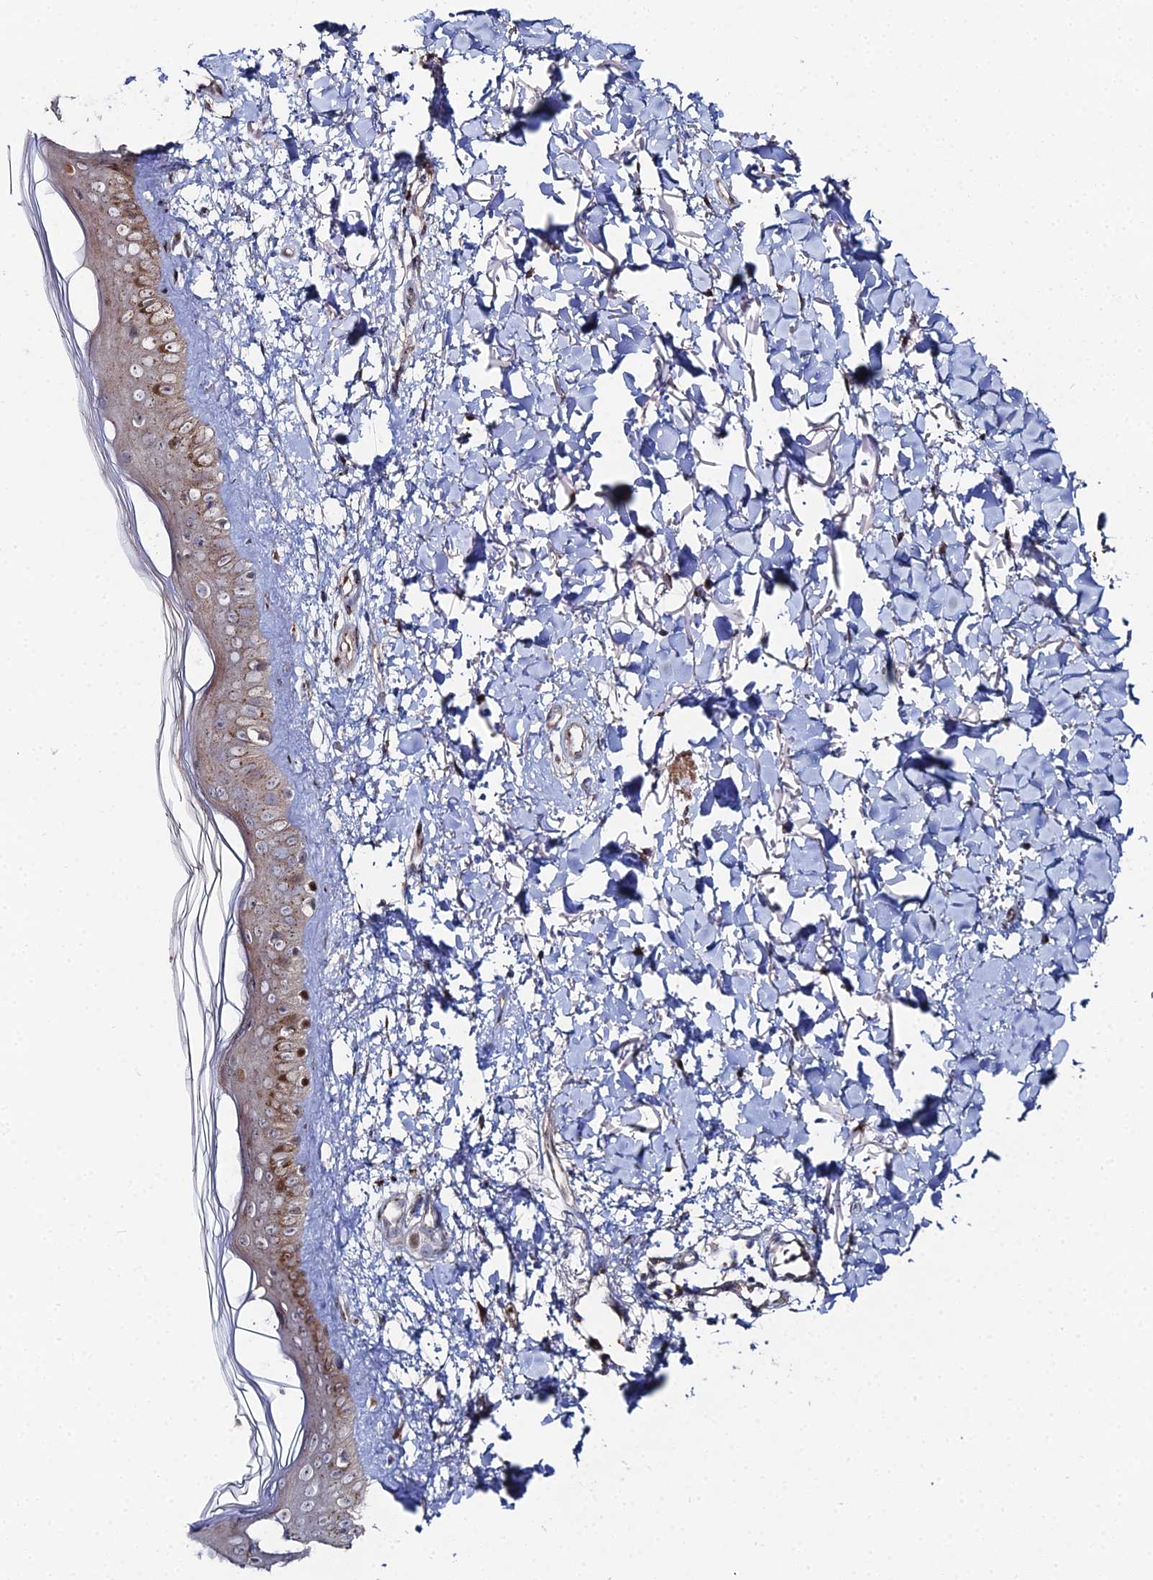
{"staining": {"intensity": "negative", "quantity": "none", "location": "none"}, "tissue": "skin", "cell_type": "Fibroblasts", "image_type": "normal", "snomed": [{"axis": "morphology", "description": "Normal tissue, NOS"}, {"axis": "topography", "description": "Skin"}], "caption": "DAB (3,3'-diaminobenzidine) immunohistochemical staining of normal human skin exhibits no significant positivity in fibroblasts. (Stains: DAB (3,3'-diaminobenzidine) immunohistochemistry with hematoxylin counter stain, Microscopy: brightfield microscopy at high magnification).", "gene": "SGMS1", "patient": {"sex": "female", "age": 58}}